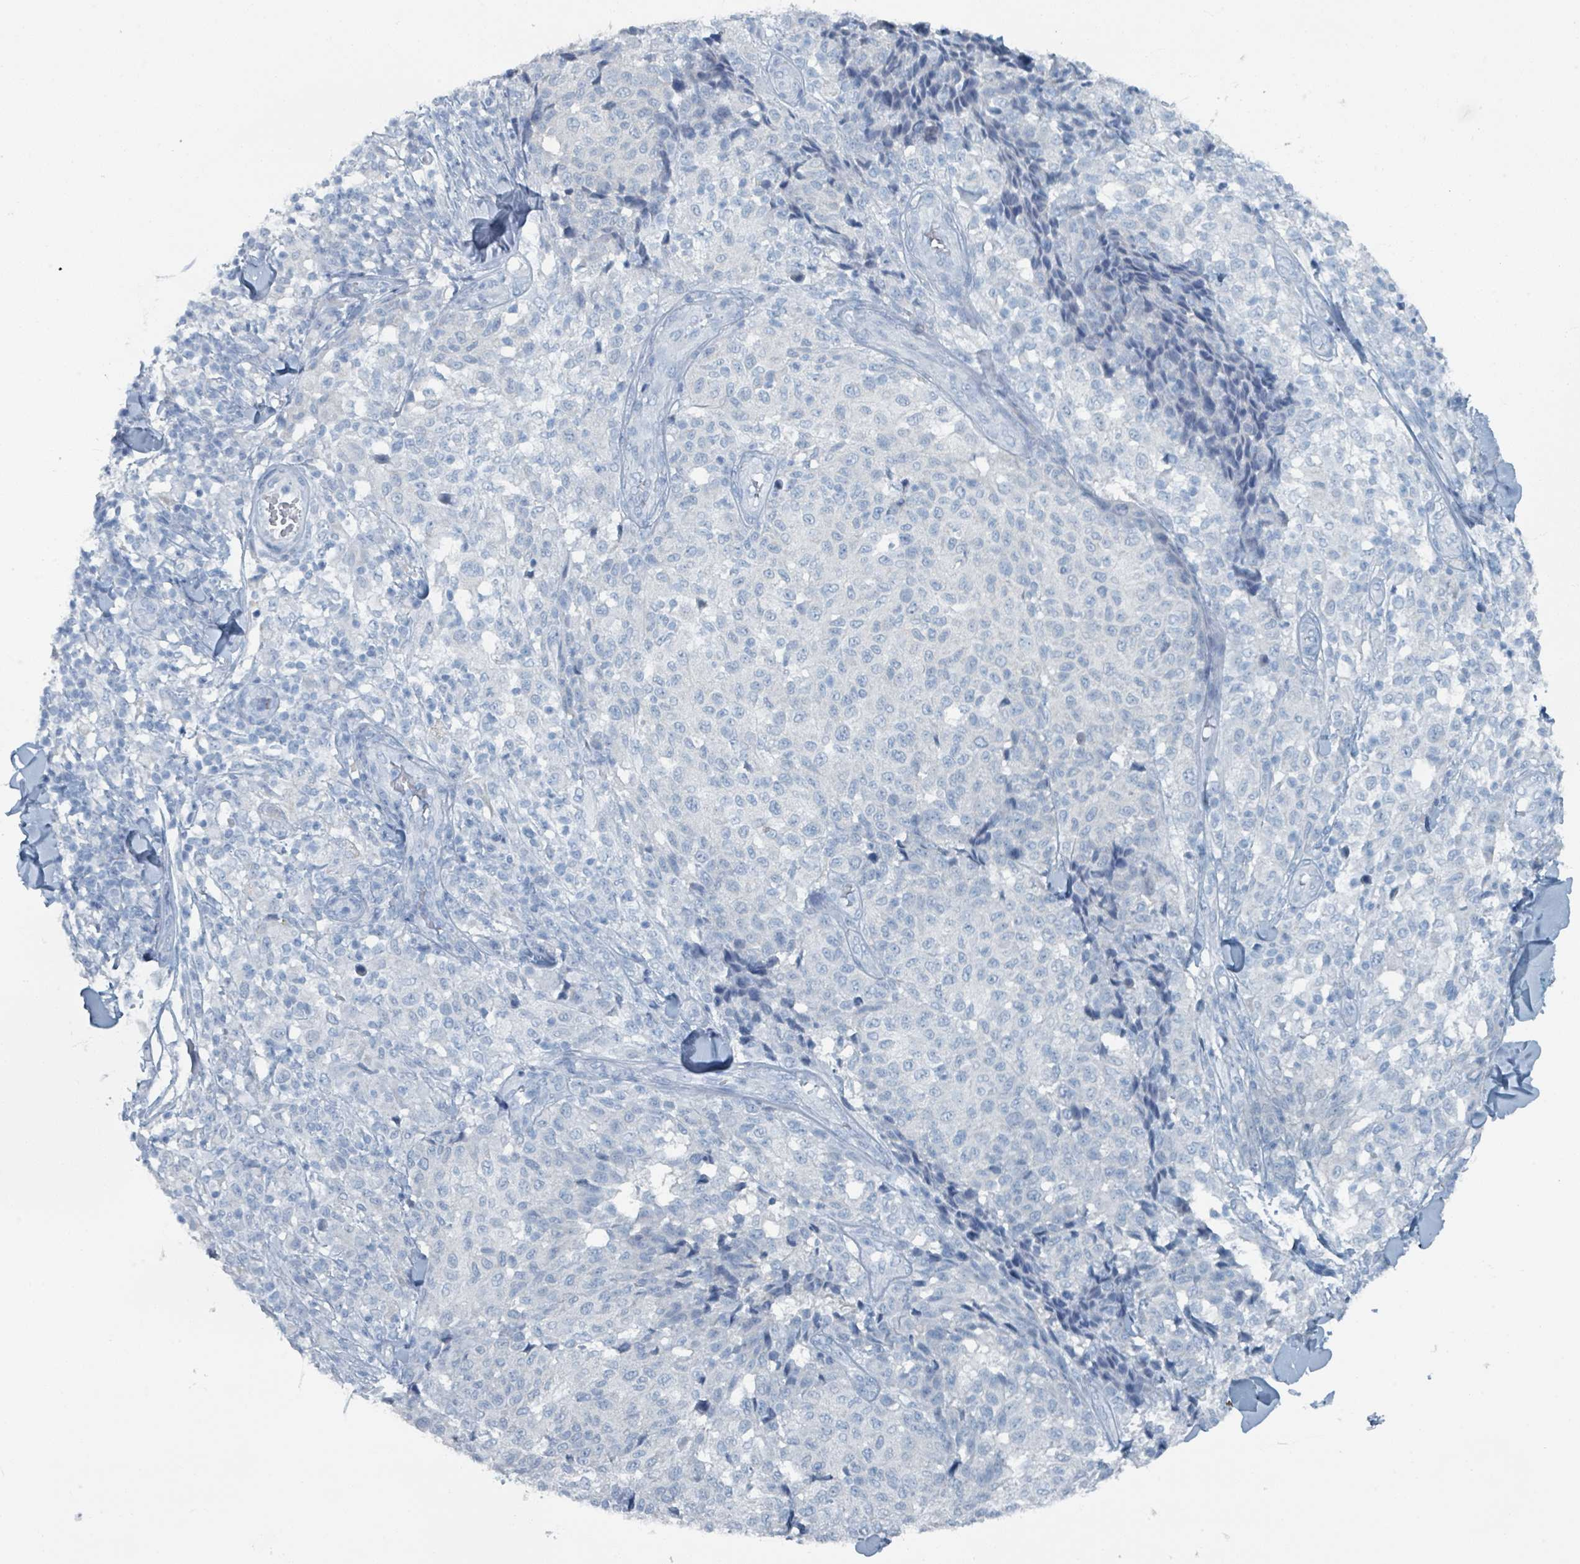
{"staining": {"intensity": "negative", "quantity": "none", "location": "none"}, "tissue": "melanoma", "cell_type": "Tumor cells", "image_type": "cancer", "snomed": [{"axis": "morphology", "description": "Malignant melanoma, NOS"}, {"axis": "topography", "description": "Skin"}], "caption": "An image of human malignant melanoma is negative for staining in tumor cells.", "gene": "GAMT", "patient": {"sex": "male", "age": 66}}